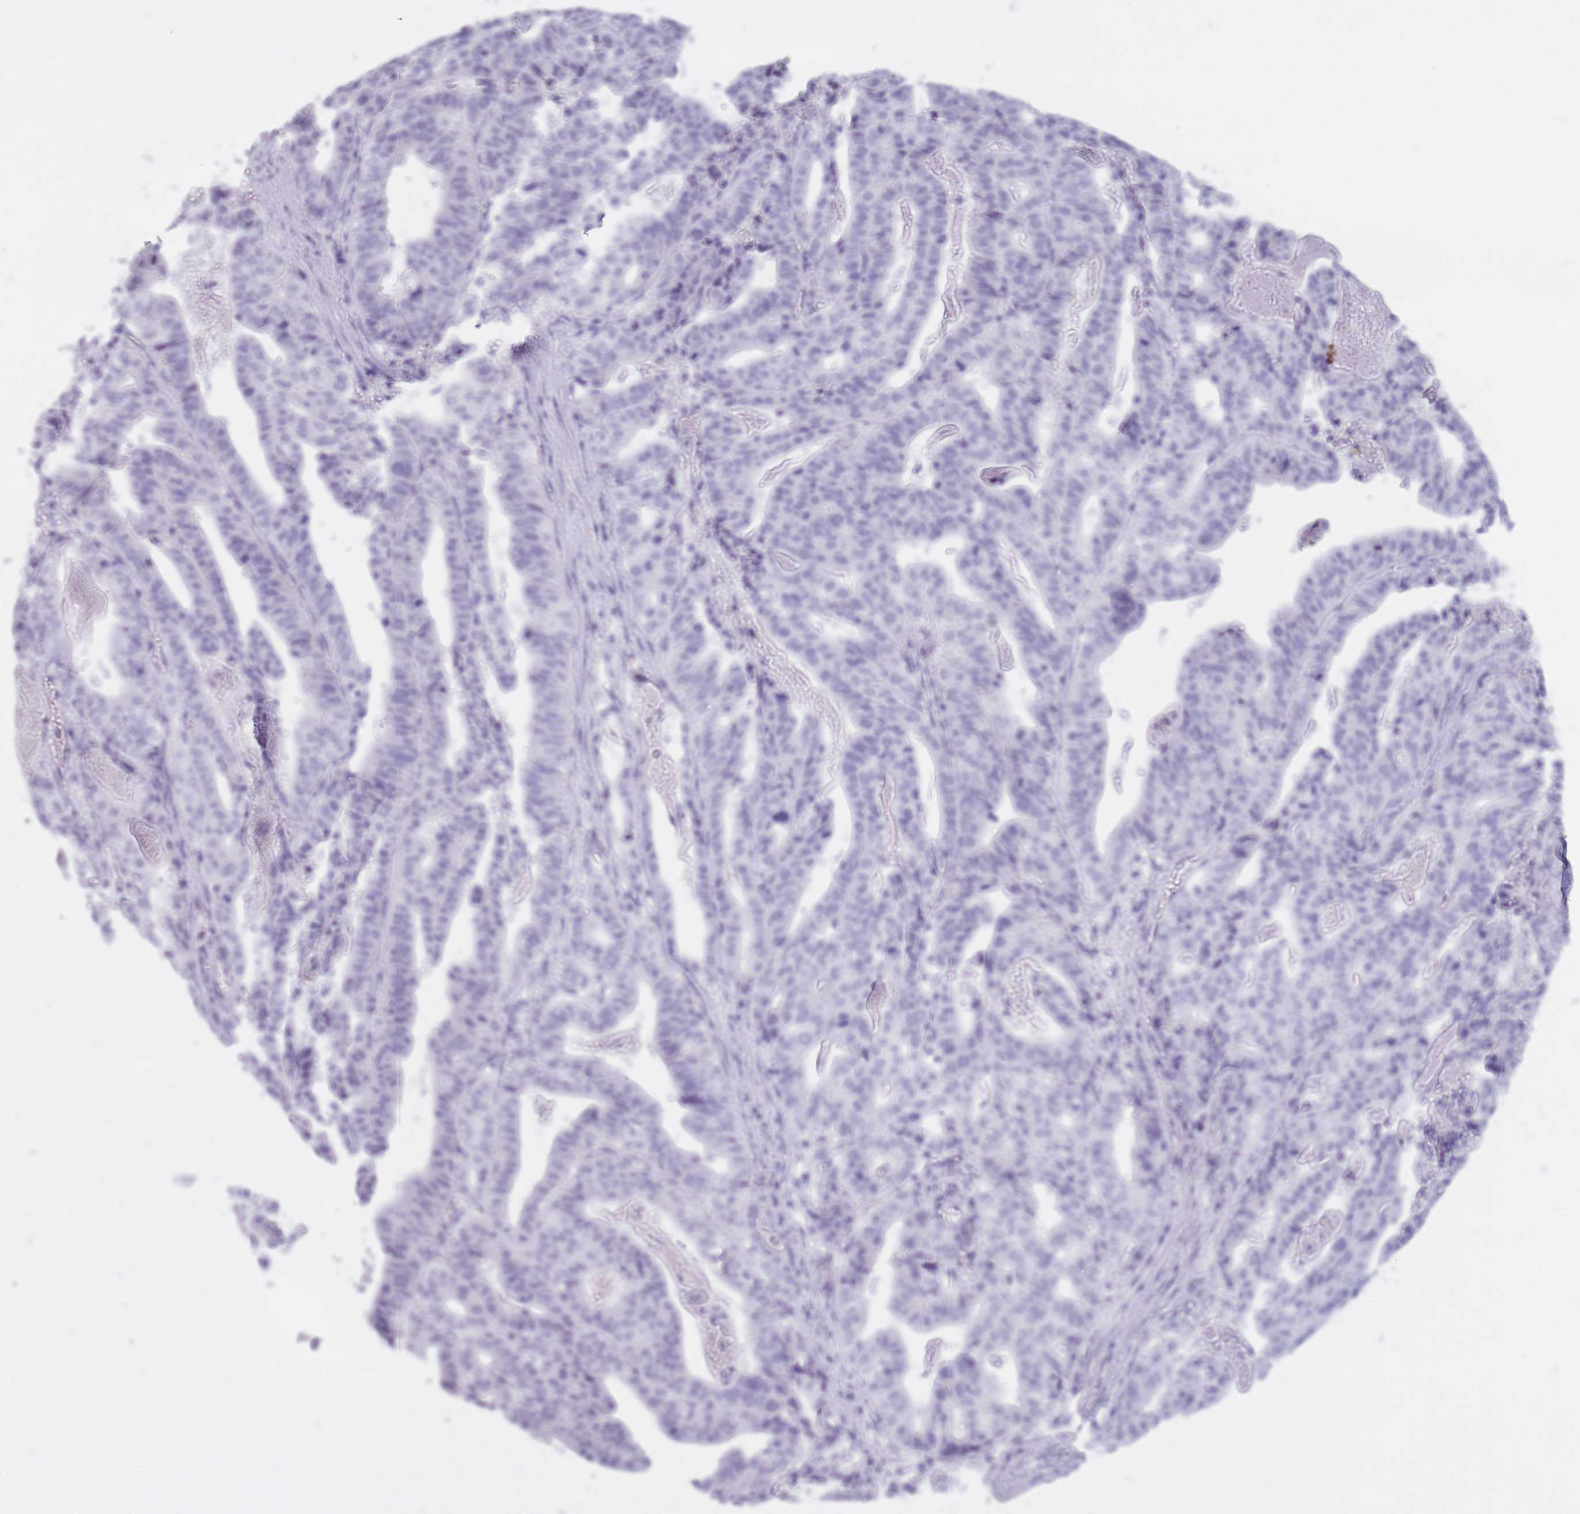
{"staining": {"intensity": "negative", "quantity": "none", "location": "none"}, "tissue": "stomach cancer", "cell_type": "Tumor cells", "image_type": "cancer", "snomed": [{"axis": "morphology", "description": "Adenocarcinoma, NOS"}, {"axis": "topography", "description": "Stomach"}], "caption": "IHC photomicrograph of neoplastic tissue: human stomach cancer stained with DAB (3,3'-diaminobenzidine) demonstrates no significant protein expression in tumor cells.", "gene": "GOLGA6D", "patient": {"sex": "male", "age": 48}}